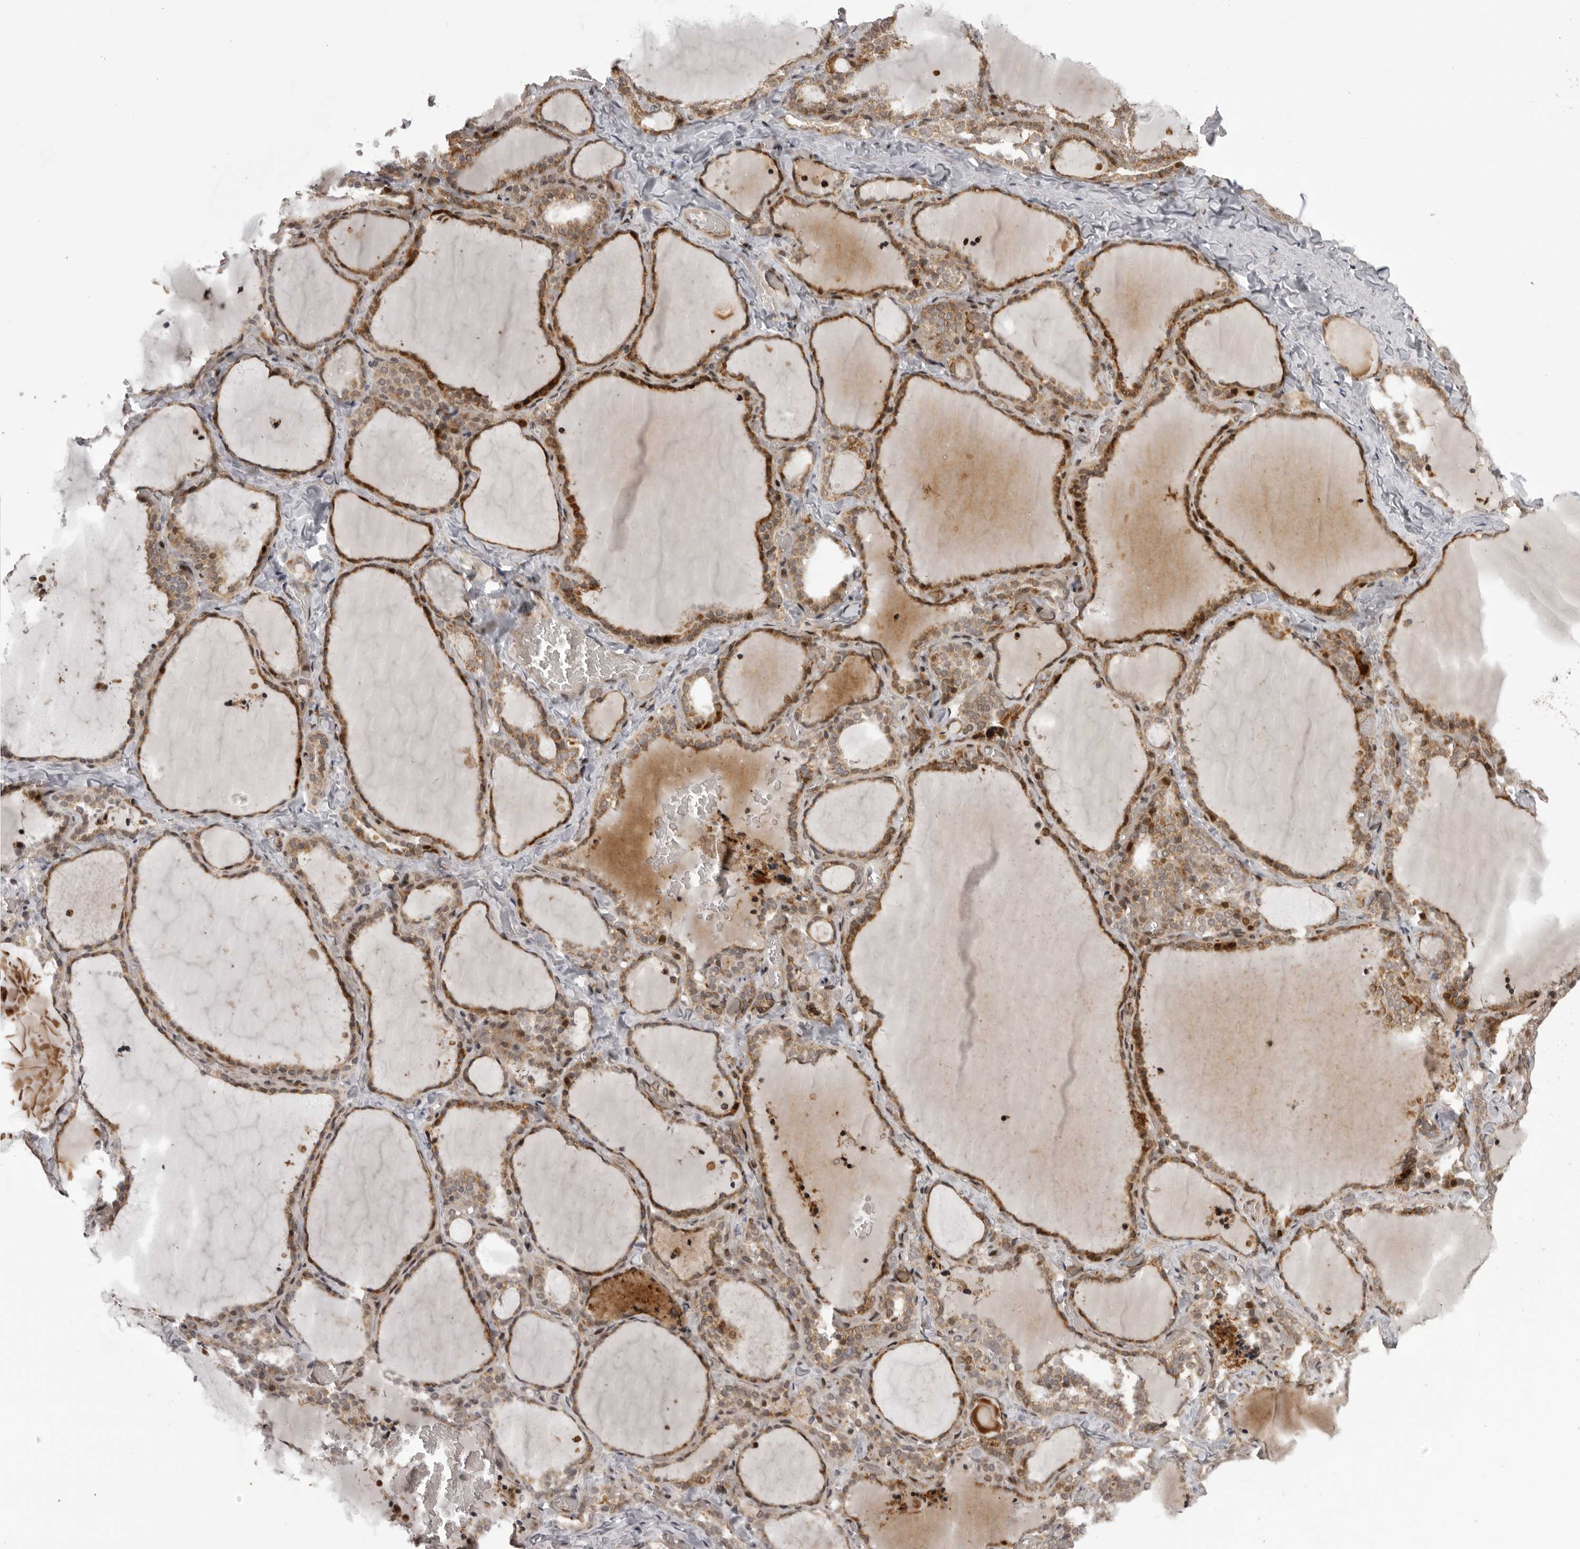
{"staining": {"intensity": "moderate", "quantity": ">75%", "location": "cytoplasmic/membranous"}, "tissue": "thyroid gland", "cell_type": "Glandular cells", "image_type": "normal", "snomed": [{"axis": "morphology", "description": "Normal tissue, NOS"}, {"axis": "topography", "description": "Thyroid gland"}], "caption": "IHC photomicrograph of unremarkable thyroid gland: thyroid gland stained using immunohistochemistry displays medium levels of moderate protein expression localized specifically in the cytoplasmic/membranous of glandular cells, appearing as a cytoplasmic/membranous brown color.", "gene": "C1orf109", "patient": {"sex": "female", "age": 22}}